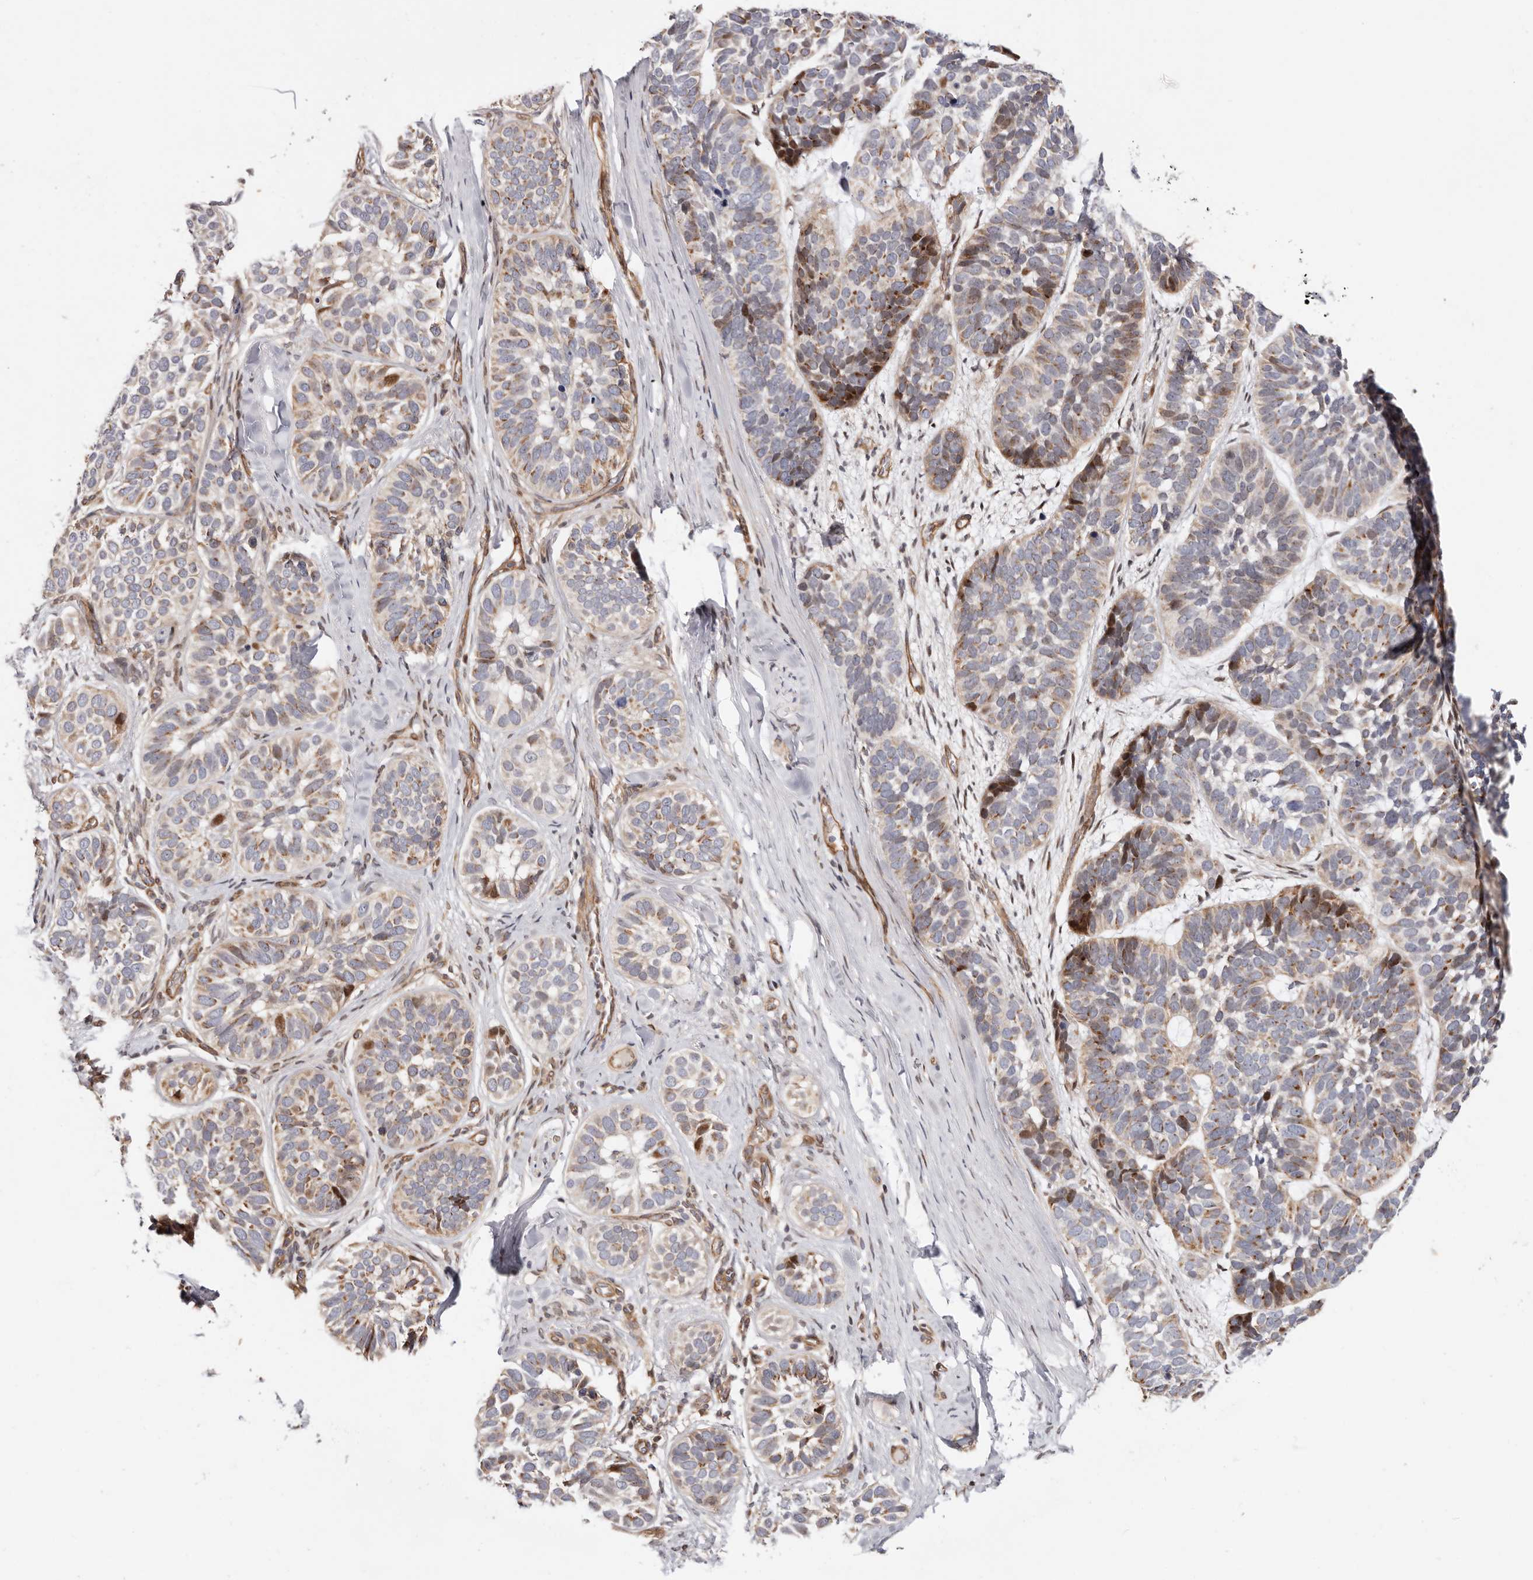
{"staining": {"intensity": "weak", "quantity": "25%-75%", "location": "cytoplasmic/membranous,nuclear"}, "tissue": "skin cancer", "cell_type": "Tumor cells", "image_type": "cancer", "snomed": [{"axis": "morphology", "description": "Basal cell carcinoma"}, {"axis": "topography", "description": "Skin"}], "caption": "Brown immunohistochemical staining in human skin cancer (basal cell carcinoma) reveals weak cytoplasmic/membranous and nuclear expression in about 25%-75% of tumor cells.", "gene": "EPHX3", "patient": {"sex": "male", "age": 62}}